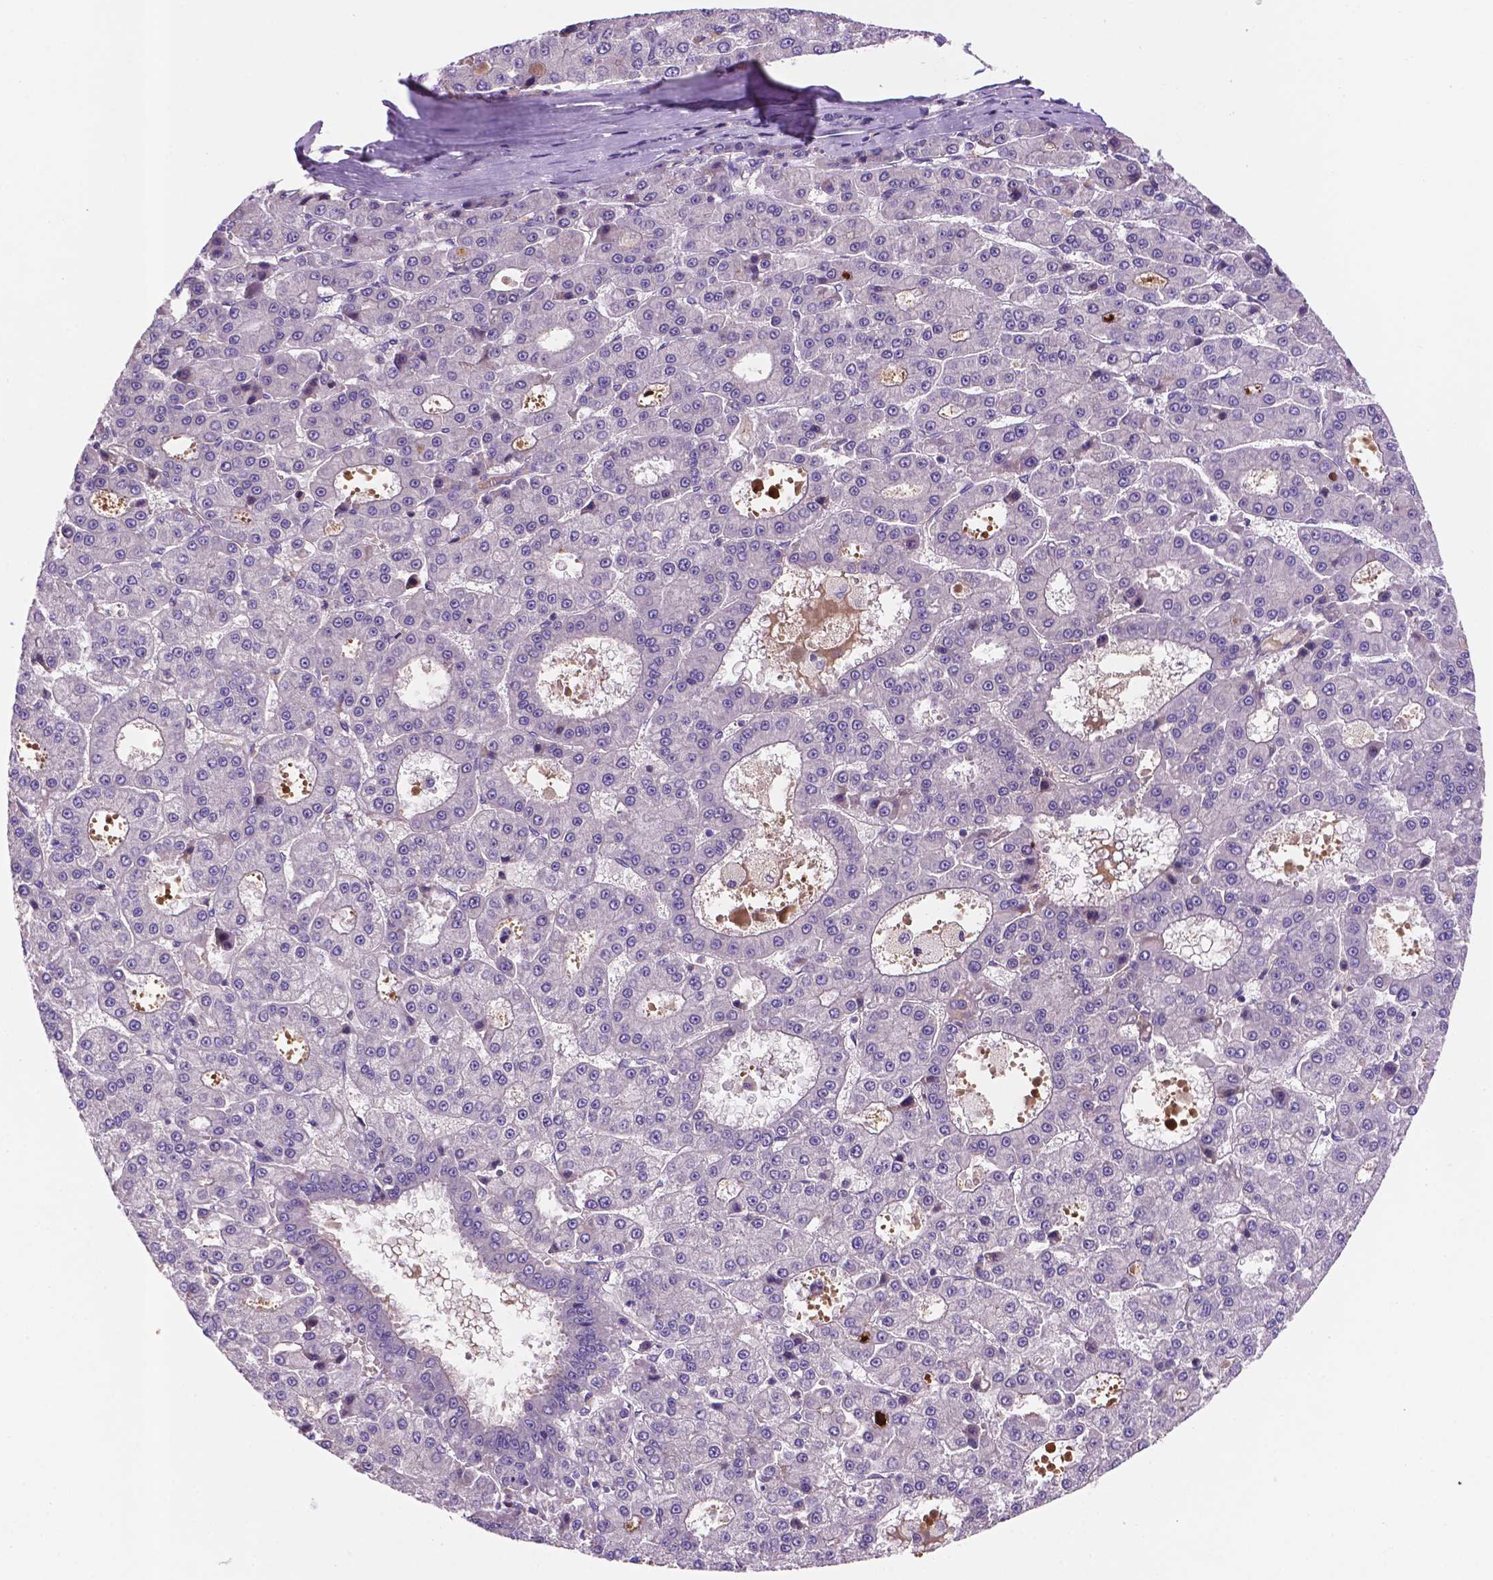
{"staining": {"intensity": "negative", "quantity": "none", "location": "none"}, "tissue": "liver cancer", "cell_type": "Tumor cells", "image_type": "cancer", "snomed": [{"axis": "morphology", "description": "Carcinoma, Hepatocellular, NOS"}, {"axis": "topography", "description": "Liver"}], "caption": "Tumor cells are negative for protein expression in human liver cancer.", "gene": "TM4SF20", "patient": {"sex": "male", "age": 70}}